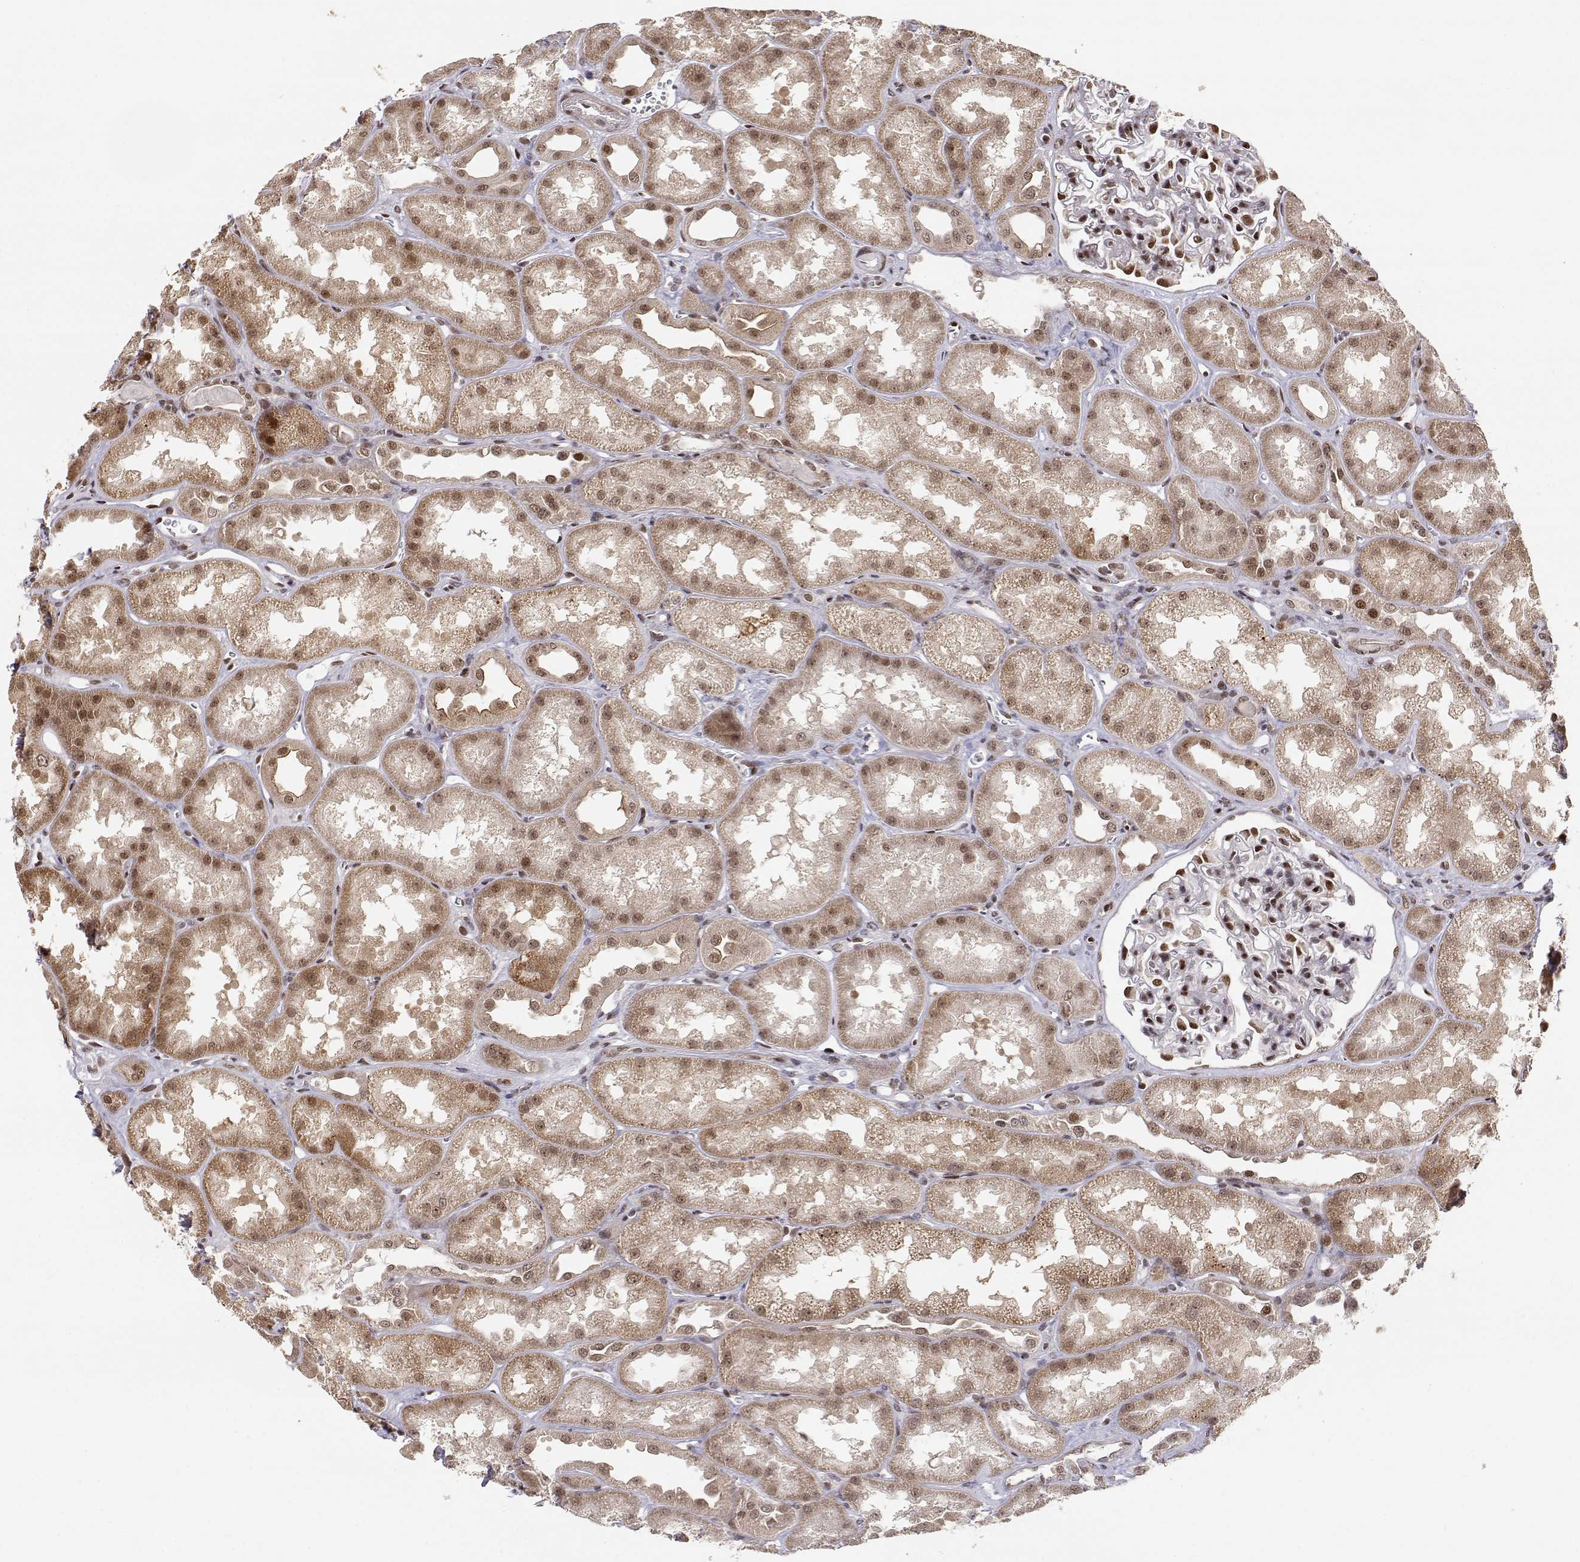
{"staining": {"intensity": "strong", "quantity": ">75%", "location": "nuclear"}, "tissue": "kidney", "cell_type": "Cells in glomeruli", "image_type": "normal", "snomed": [{"axis": "morphology", "description": "Normal tissue, NOS"}, {"axis": "topography", "description": "Kidney"}], "caption": "Immunohistochemical staining of unremarkable kidney displays high levels of strong nuclear staining in approximately >75% of cells in glomeruli. (DAB (3,3'-diaminobenzidine) IHC, brown staining for protein, blue staining for nuclei).", "gene": "BRCA1", "patient": {"sex": "male", "age": 61}}